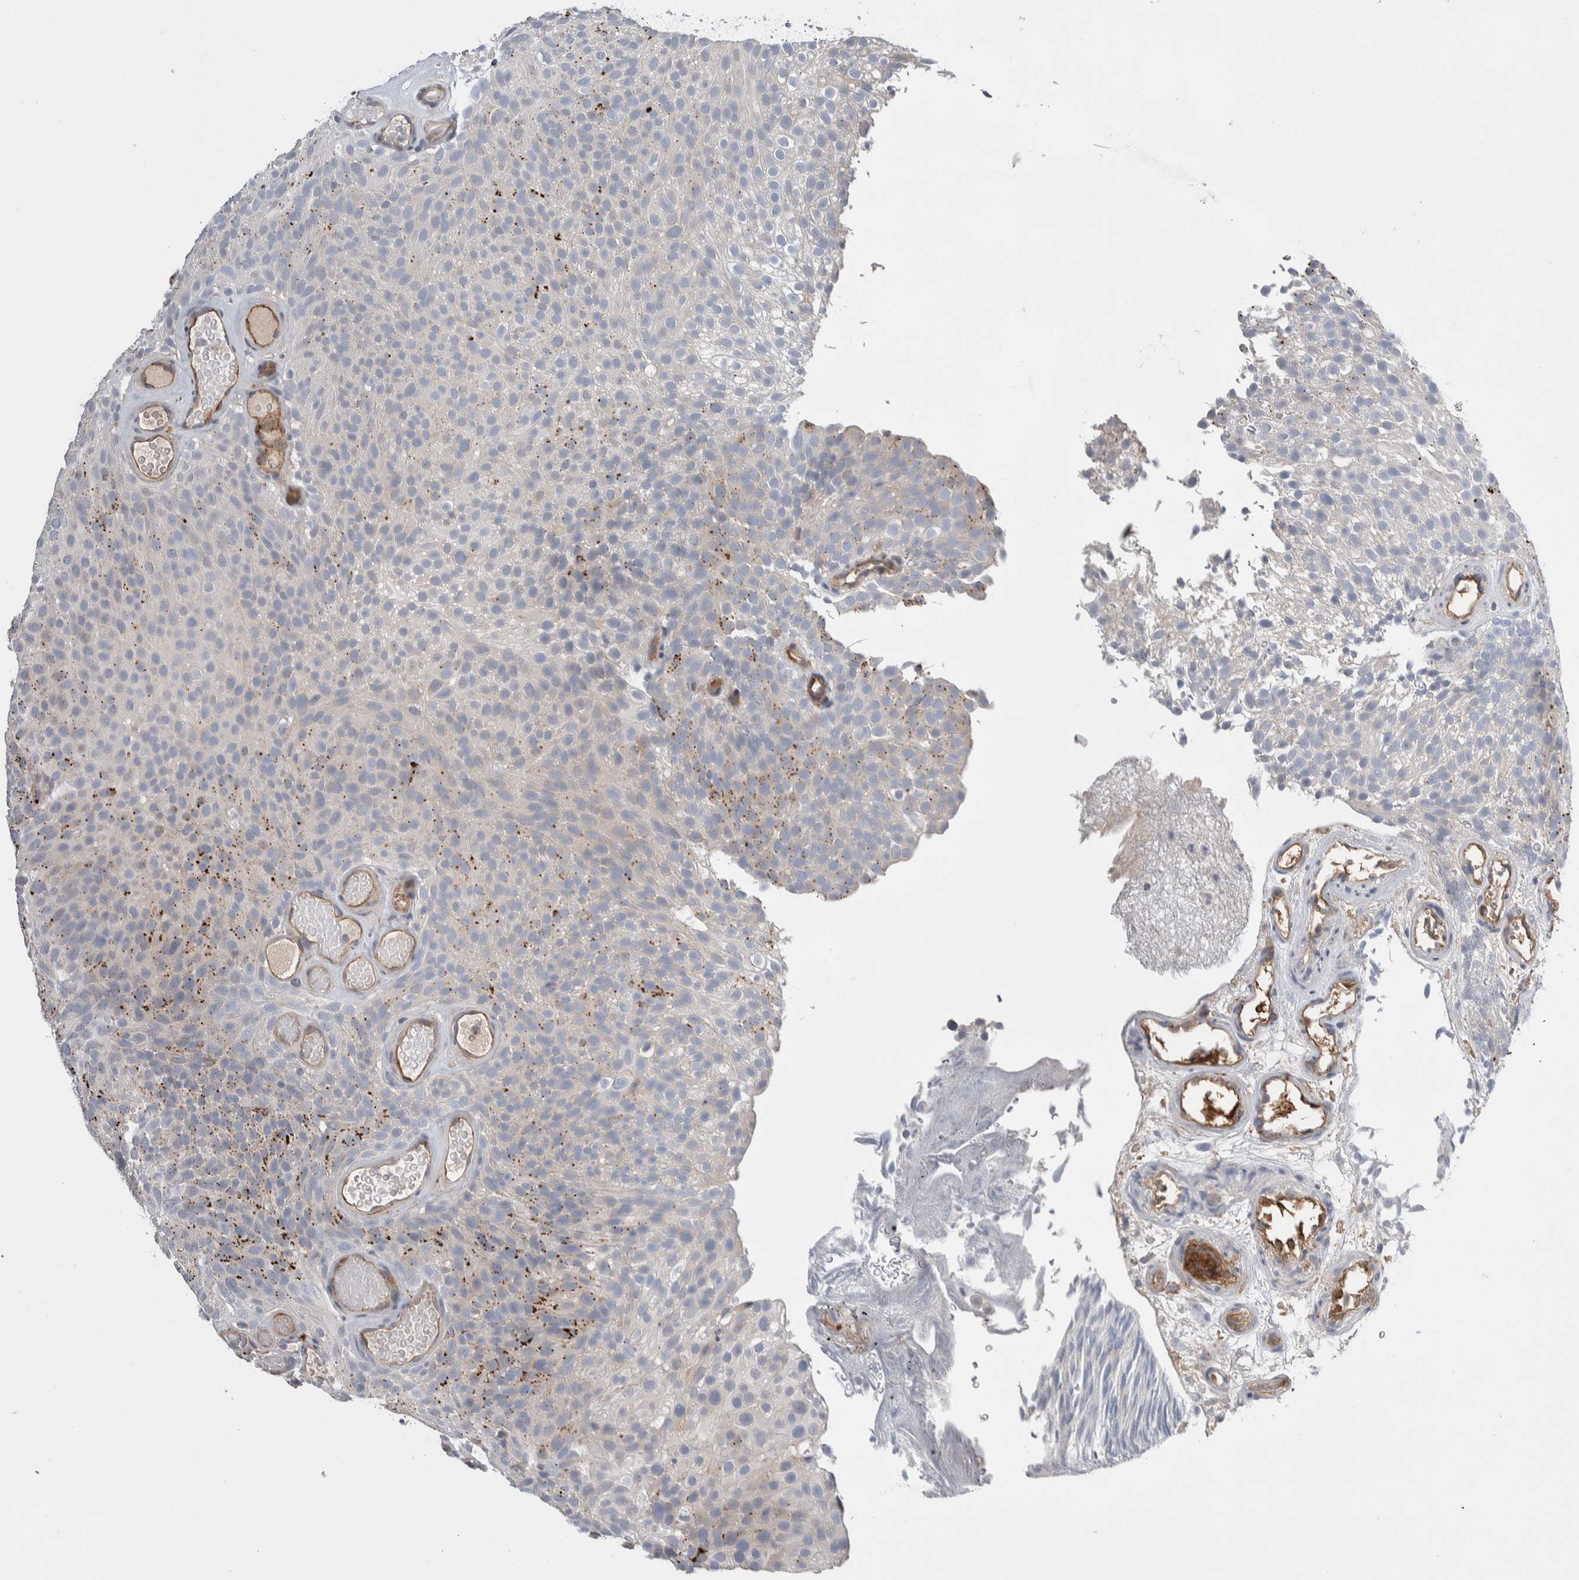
{"staining": {"intensity": "negative", "quantity": "none", "location": "none"}, "tissue": "urothelial cancer", "cell_type": "Tumor cells", "image_type": "cancer", "snomed": [{"axis": "morphology", "description": "Urothelial carcinoma, Low grade"}, {"axis": "topography", "description": "Urinary bladder"}], "caption": "Tumor cells are negative for brown protein staining in urothelial cancer.", "gene": "CEP131", "patient": {"sex": "male", "age": 78}}